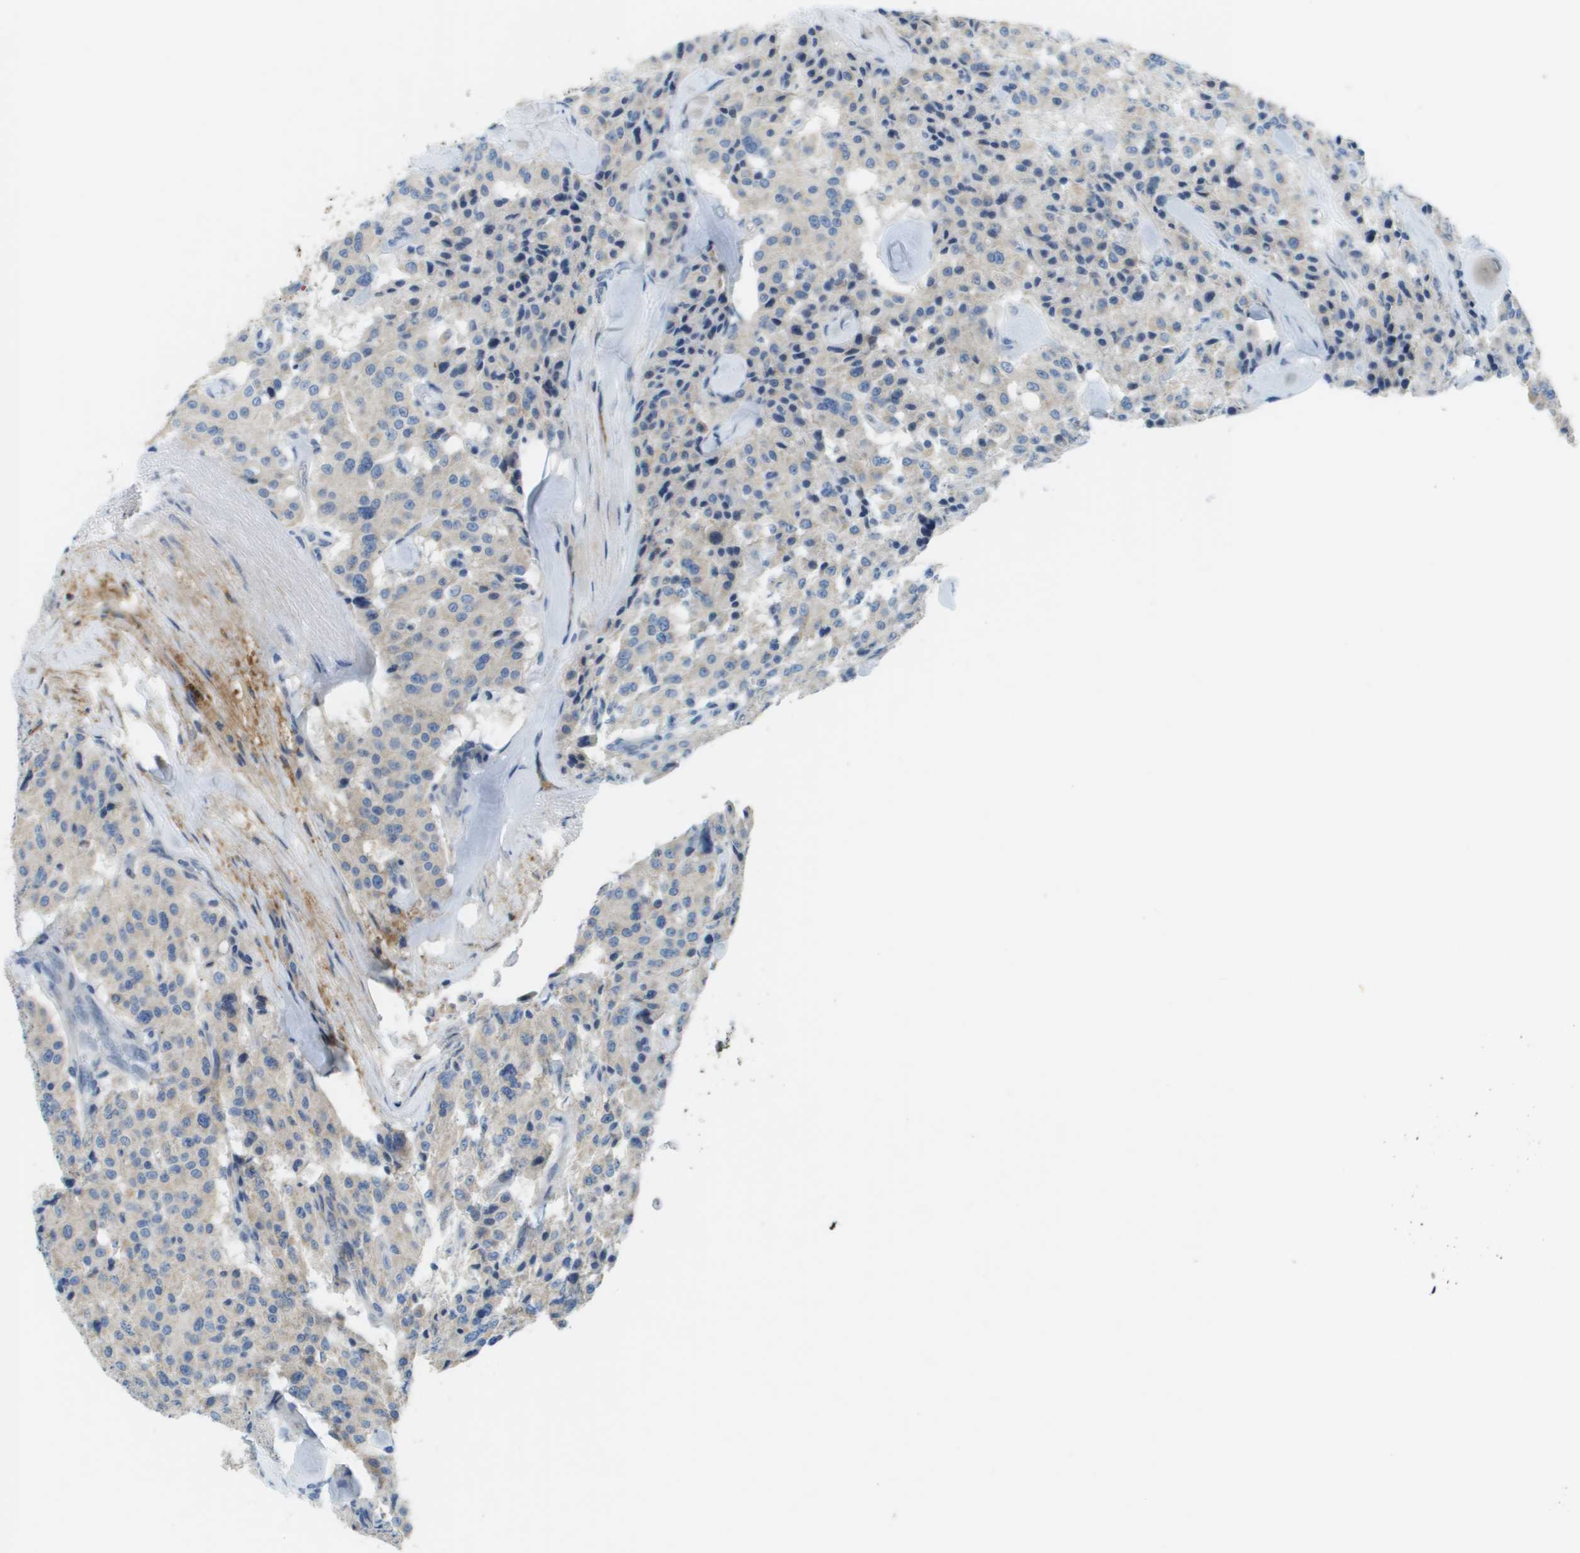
{"staining": {"intensity": "negative", "quantity": "none", "location": "none"}, "tissue": "carcinoid", "cell_type": "Tumor cells", "image_type": "cancer", "snomed": [{"axis": "morphology", "description": "Carcinoid, malignant, NOS"}, {"axis": "topography", "description": "Lung"}], "caption": "Tumor cells show no significant positivity in carcinoid.", "gene": "SDC1", "patient": {"sex": "male", "age": 30}}